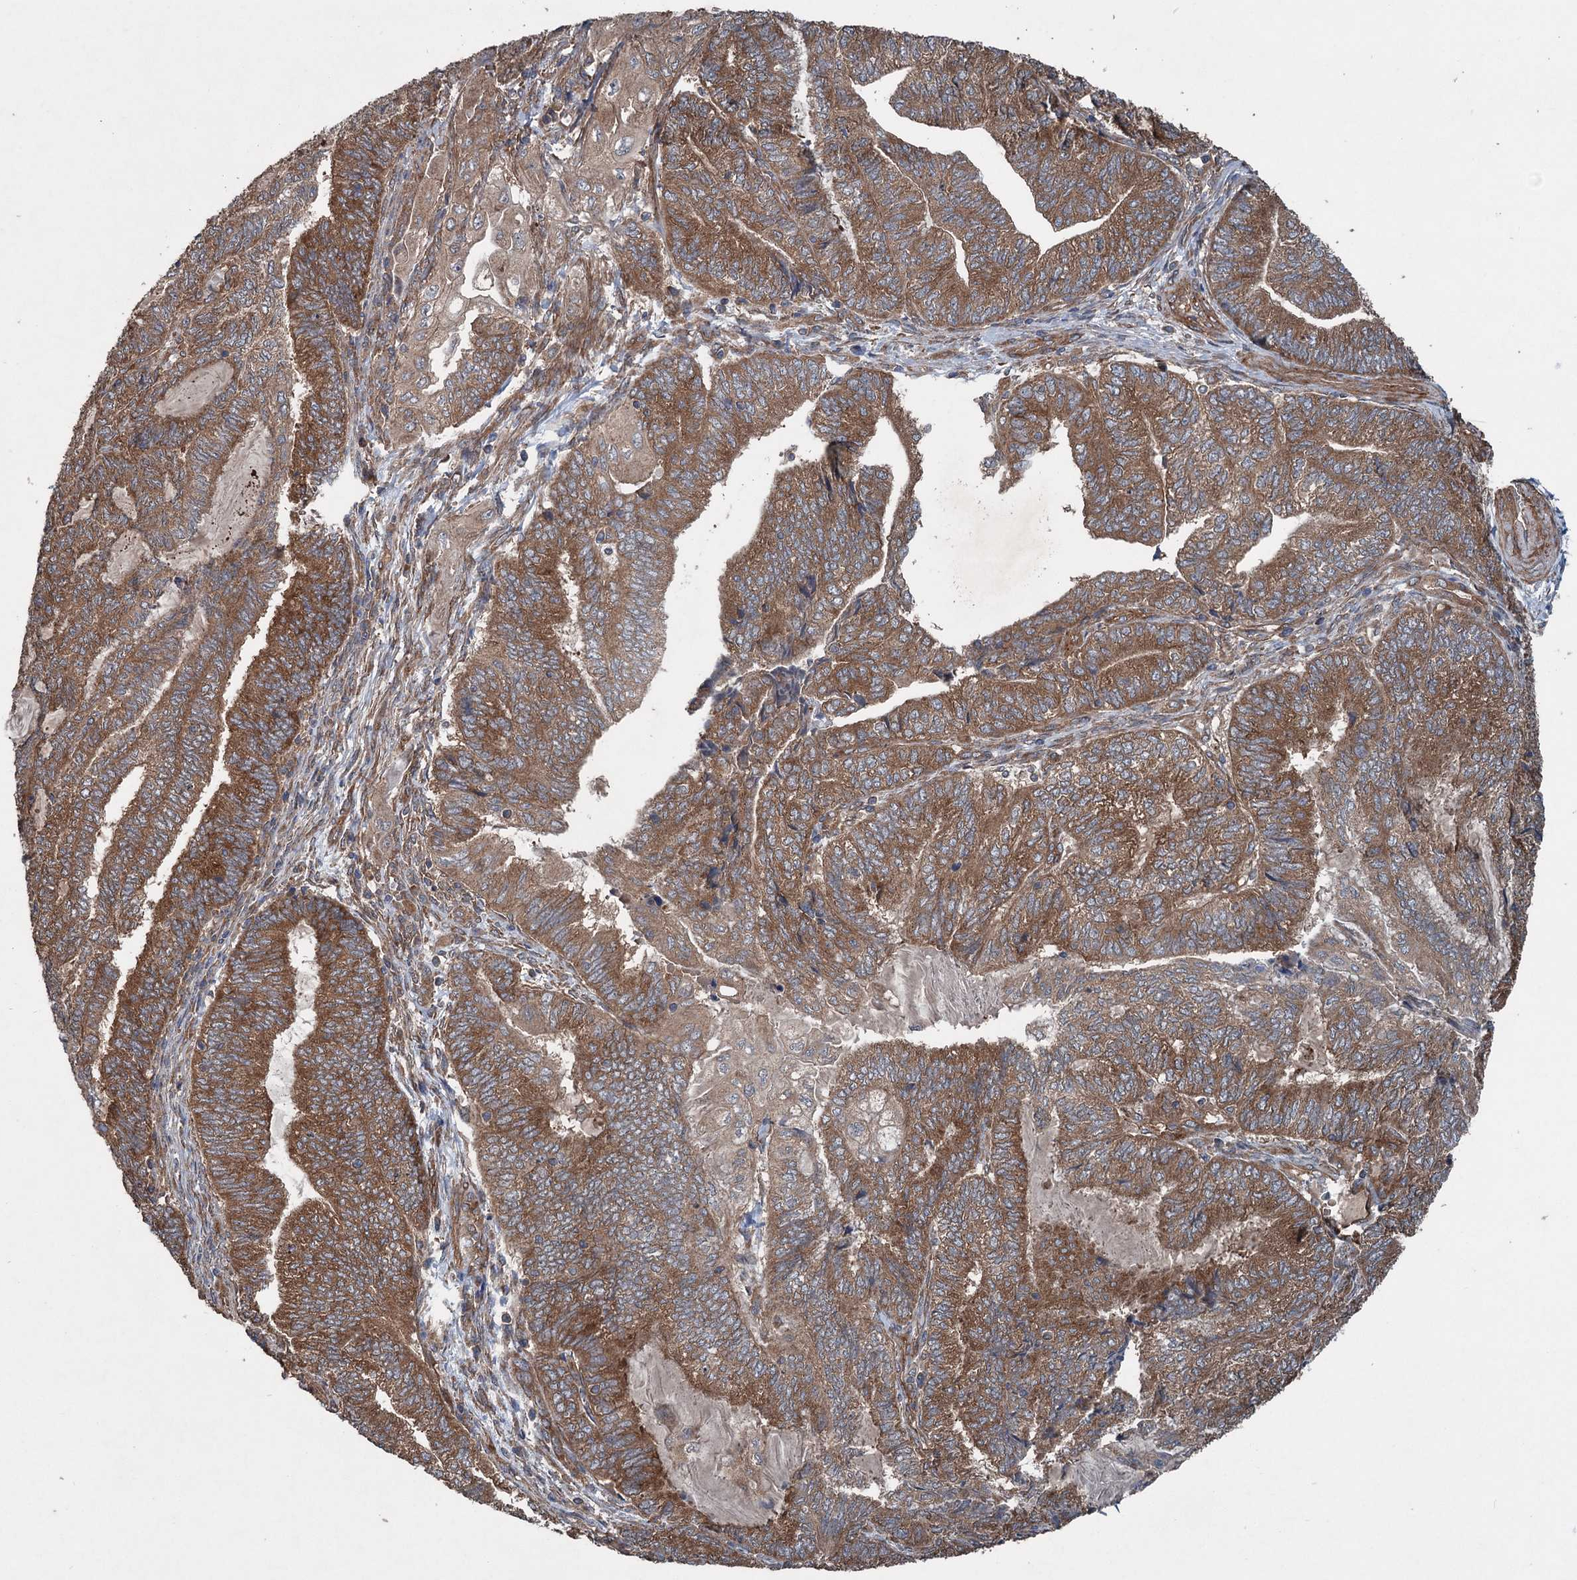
{"staining": {"intensity": "moderate", "quantity": ">75%", "location": "cytoplasmic/membranous"}, "tissue": "endometrial cancer", "cell_type": "Tumor cells", "image_type": "cancer", "snomed": [{"axis": "morphology", "description": "Adenocarcinoma, NOS"}, {"axis": "topography", "description": "Uterus"}, {"axis": "topography", "description": "Endometrium"}], "caption": "Approximately >75% of tumor cells in endometrial cancer reveal moderate cytoplasmic/membranous protein positivity as visualized by brown immunohistochemical staining.", "gene": "RNF214", "patient": {"sex": "female", "age": 70}}